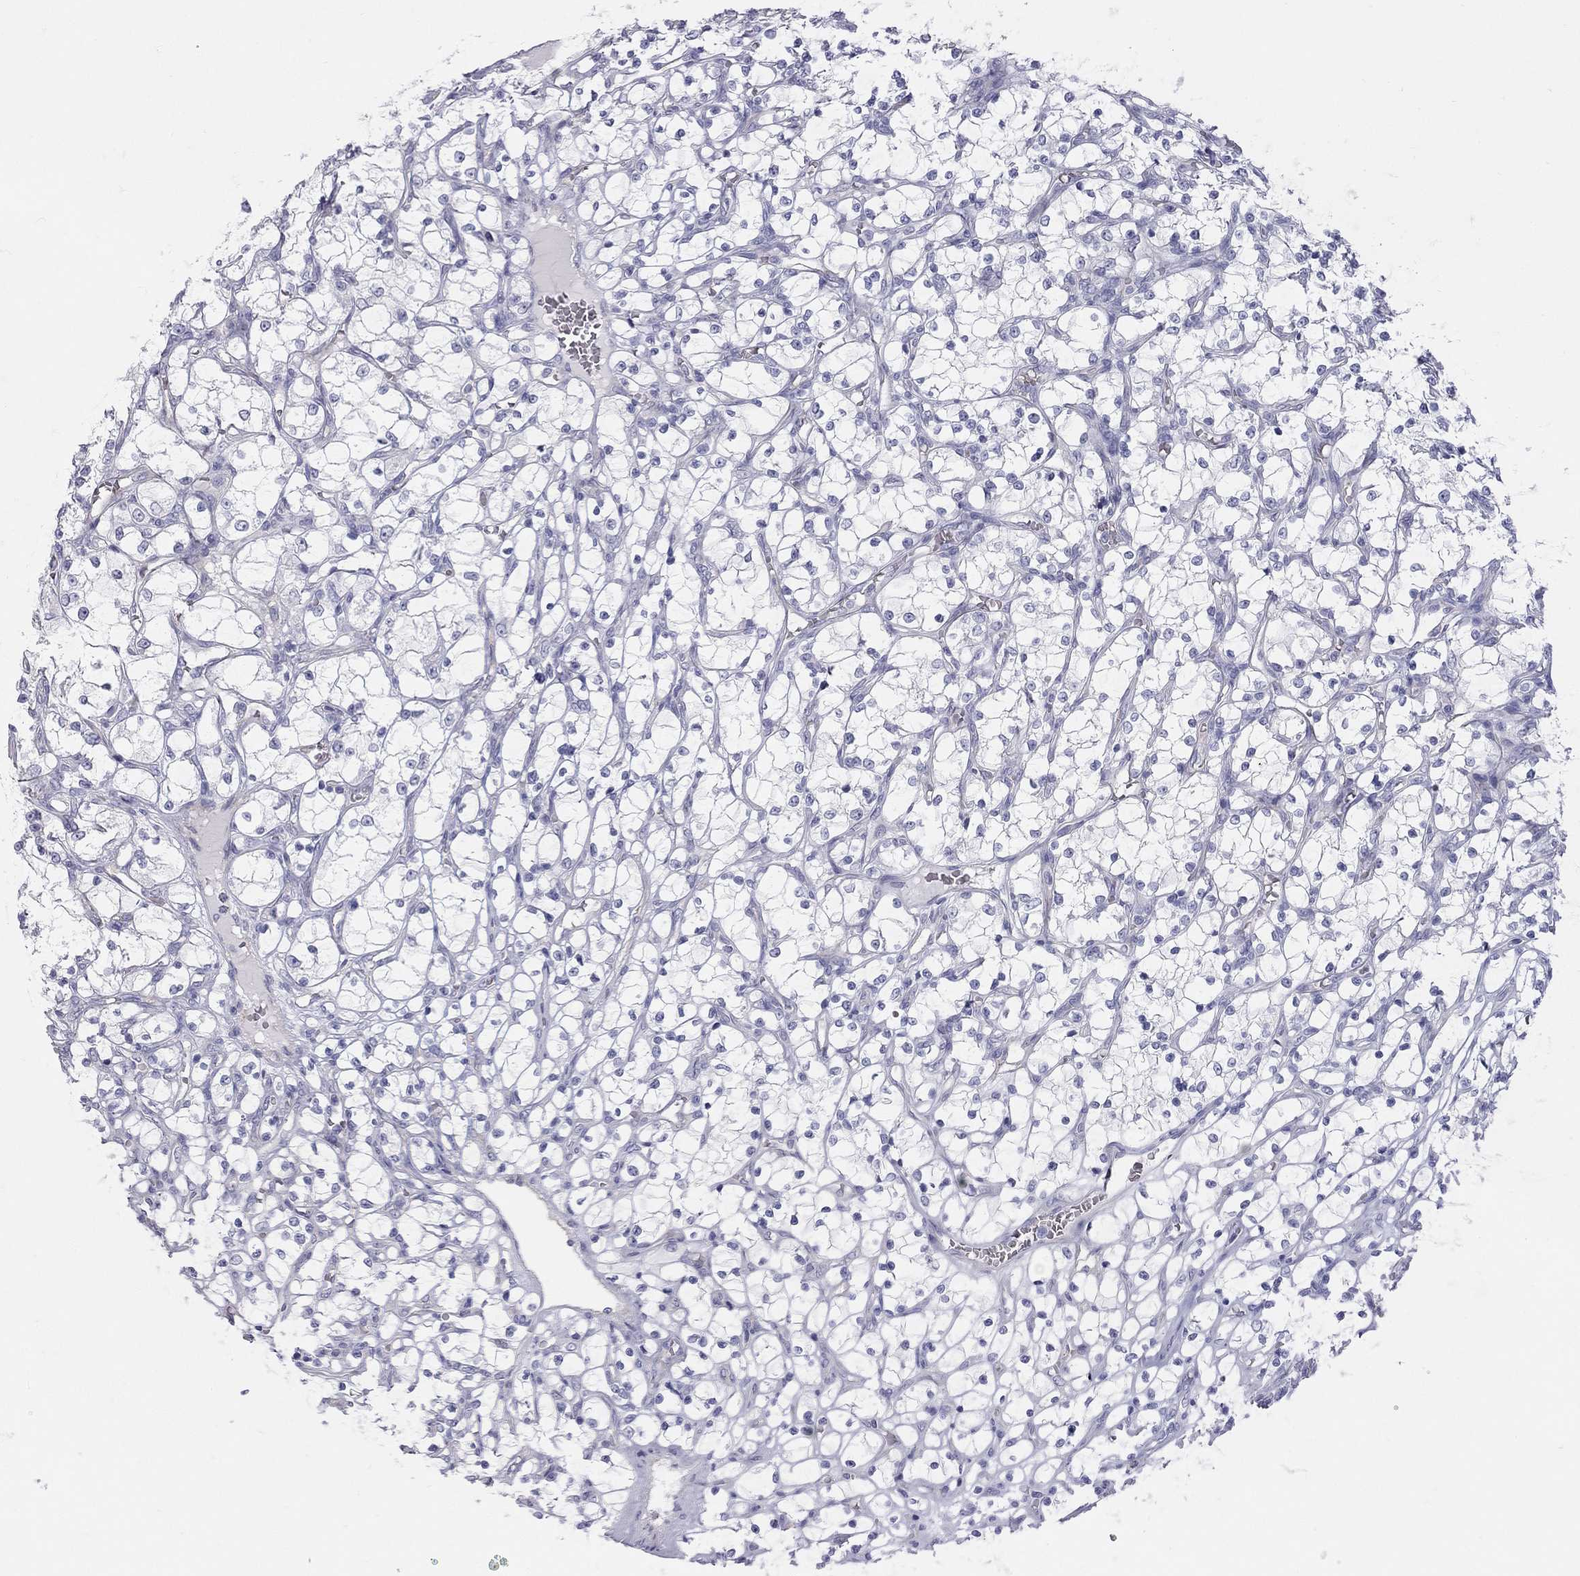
{"staining": {"intensity": "negative", "quantity": "none", "location": "none"}, "tissue": "renal cancer", "cell_type": "Tumor cells", "image_type": "cancer", "snomed": [{"axis": "morphology", "description": "Adenocarcinoma, NOS"}, {"axis": "topography", "description": "Kidney"}], "caption": "High power microscopy micrograph of an immunohistochemistry (IHC) photomicrograph of renal cancer, revealing no significant positivity in tumor cells.", "gene": "TDRD6", "patient": {"sex": "female", "age": 69}}